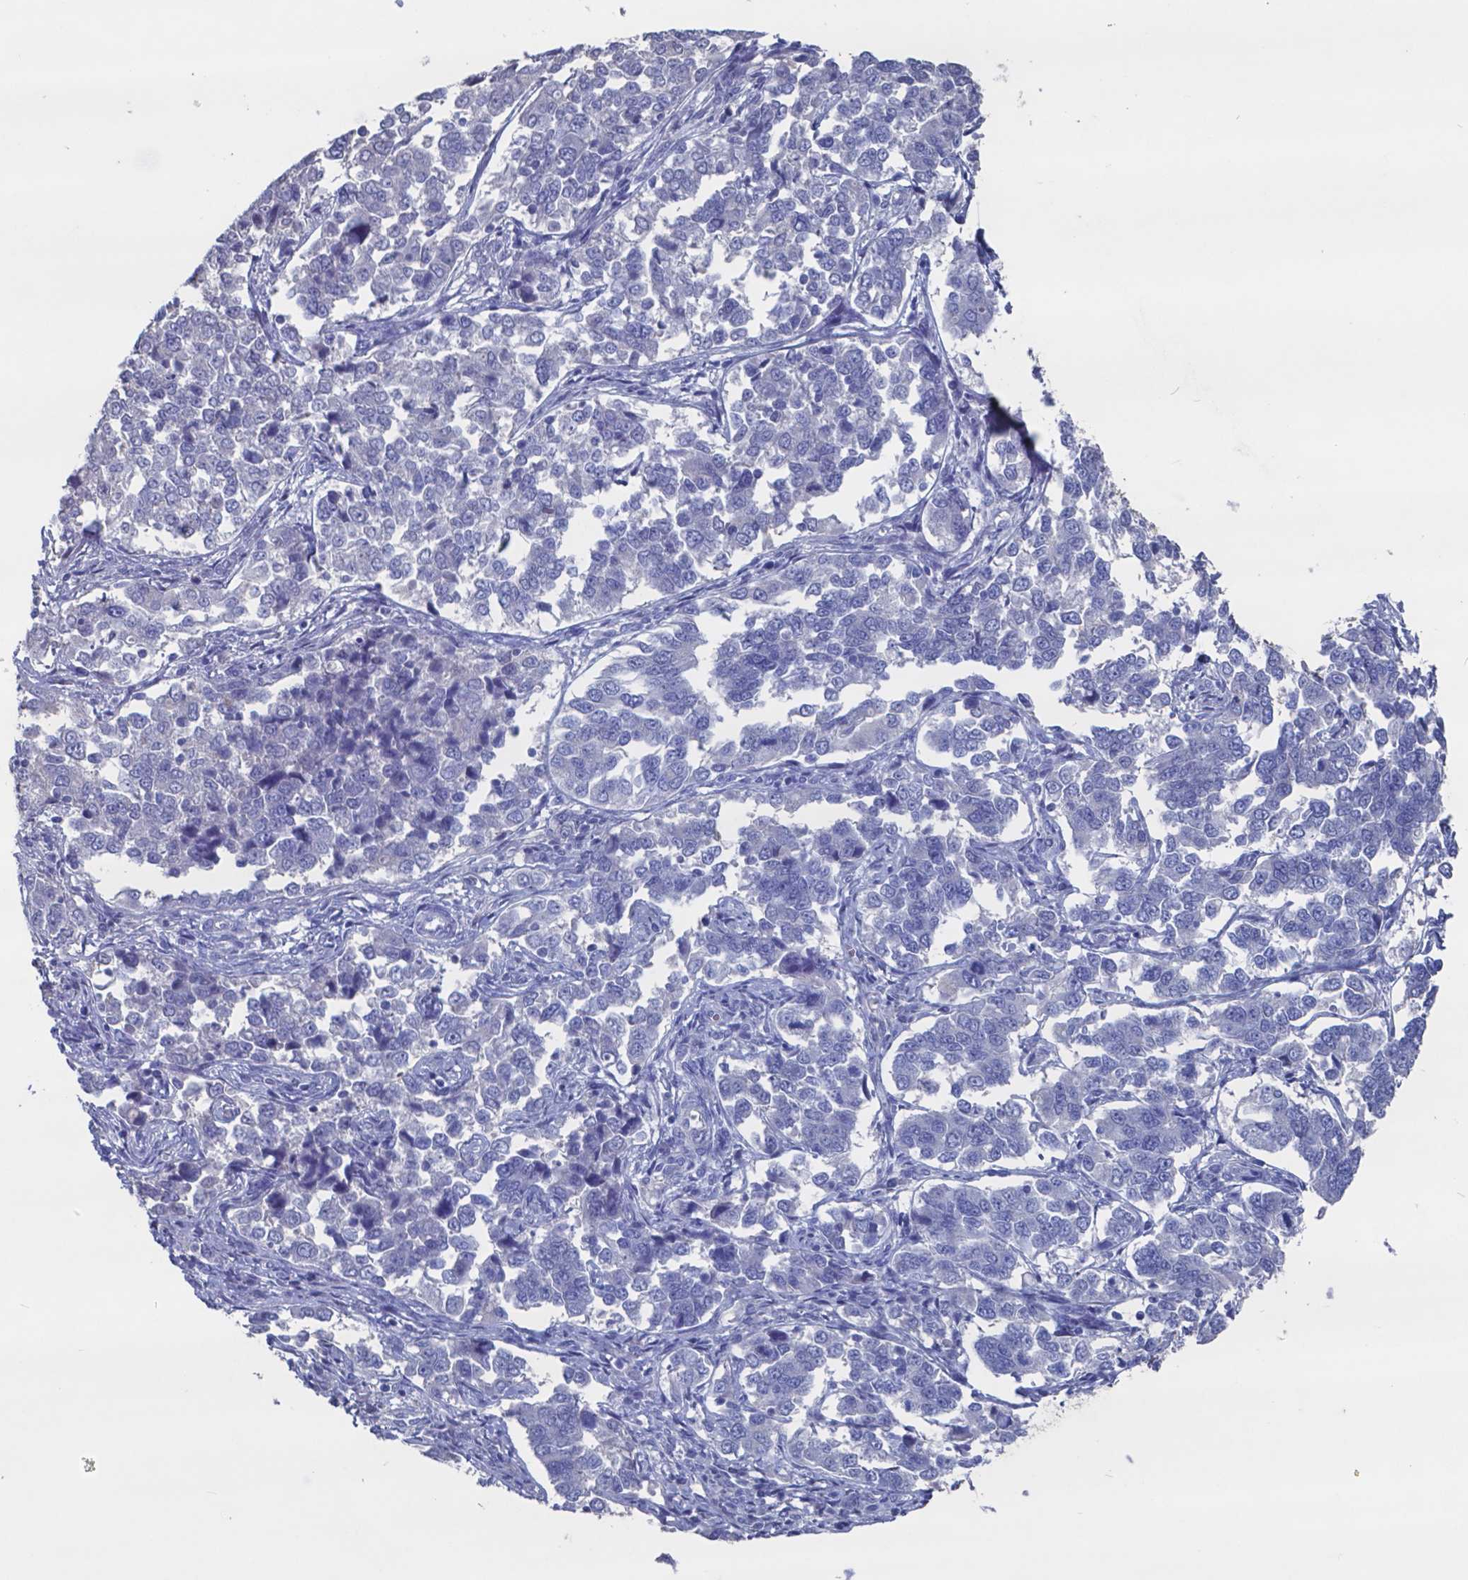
{"staining": {"intensity": "negative", "quantity": "none", "location": "none"}, "tissue": "endometrial cancer", "cell_type": "Tumor cells", "image_type": "cancer", "snomed": [{"axis": "morphology", "description": "Adenocarcinoma, NOS"}, {"axis": "topography", "description": "Endometrium"}], "caption": "The micrograph exhibits no significant expression in tumor cells of endometrial adenocarcinoma.", "gene": "TTR", "patient": {"sex": "female", "age": 43}}